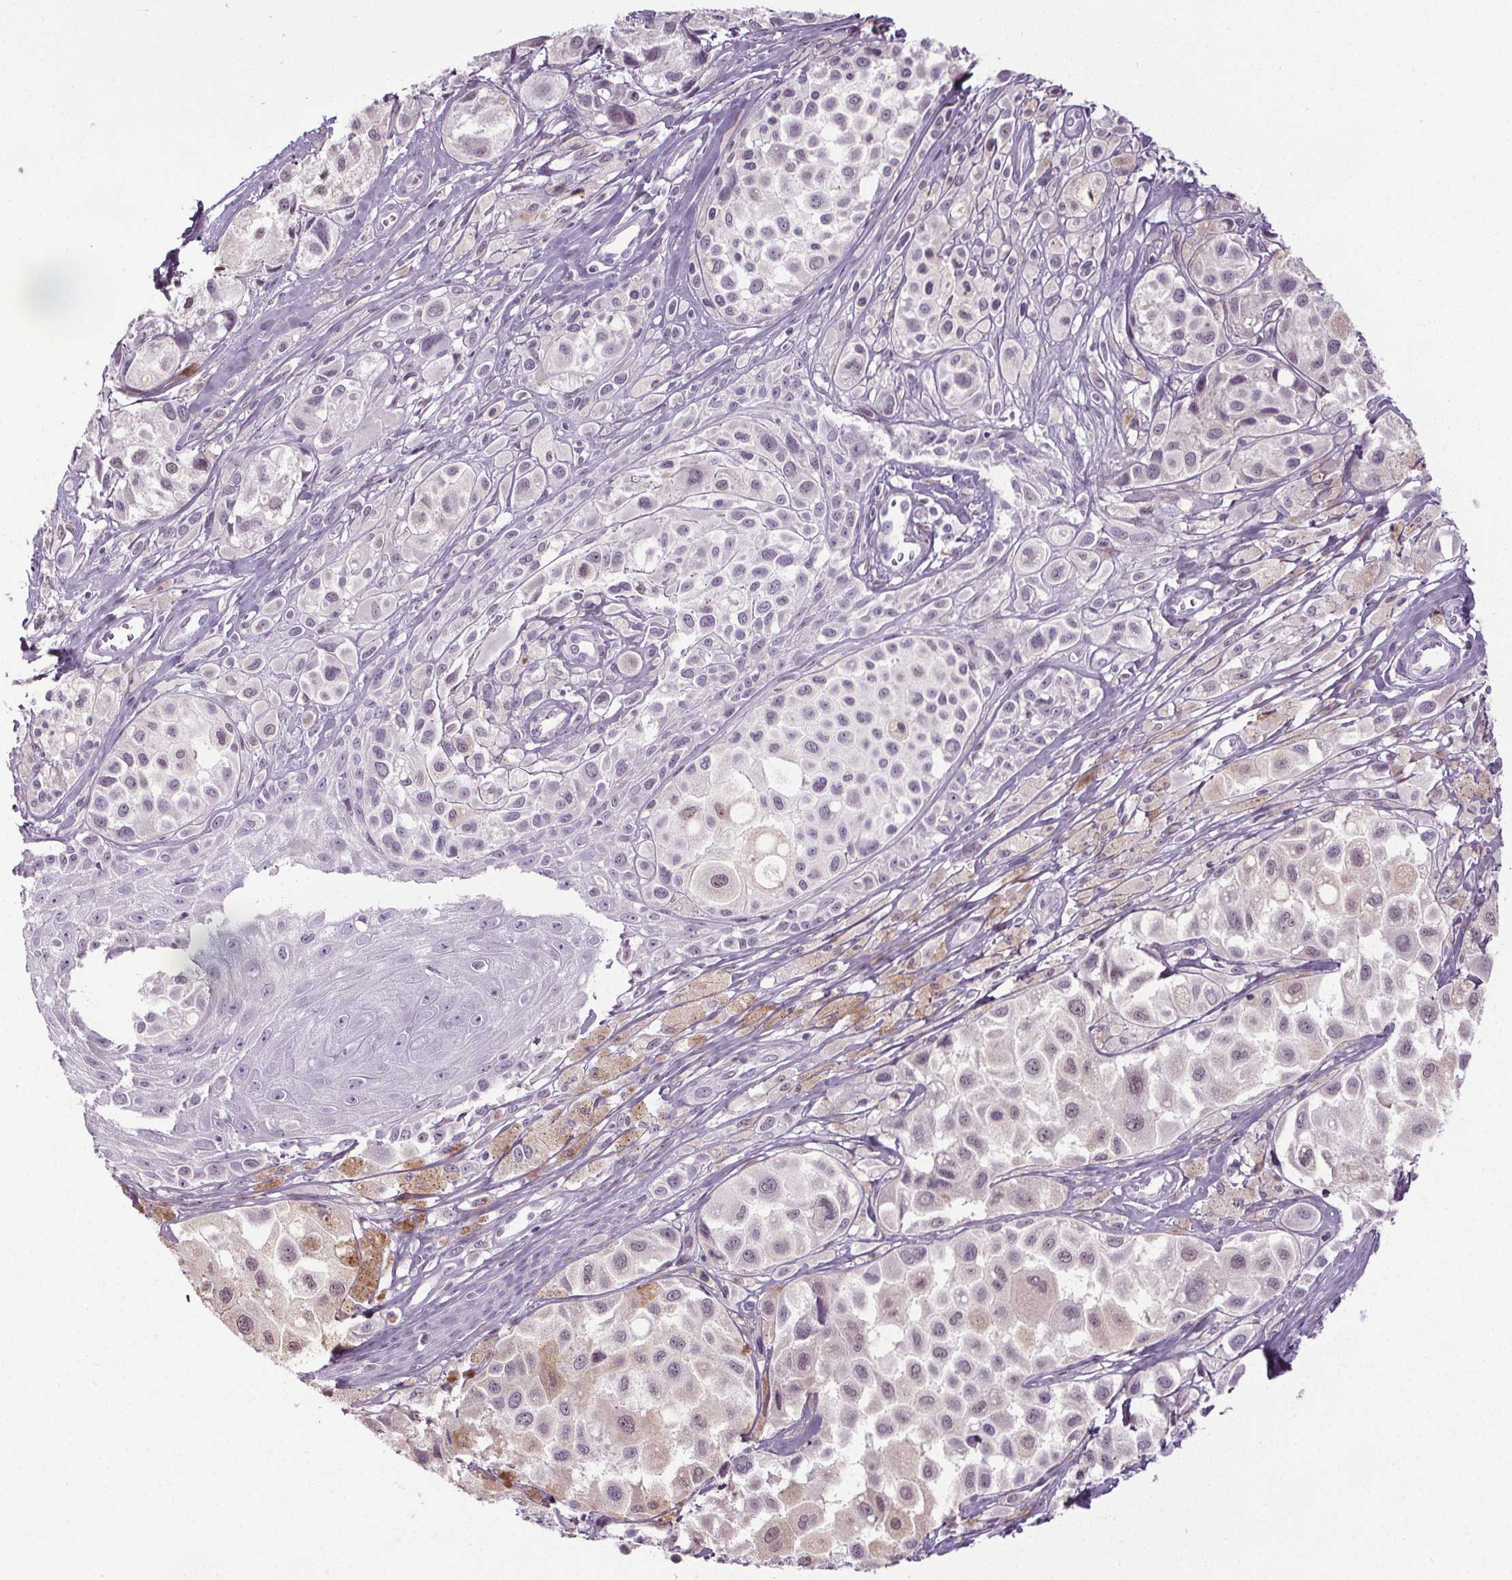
{"staining": {"intensity": "negative", "quantity": "none", "location": "none"}, "tissue": "melanoma", "cell_type": "Tumor cells", "image_type": "cancer", "snomed": [{"axis": "morphology", "description": "Malignant melanoma, NOS"}, {"axis": "topography", "description": "Skin"}], "caption": "Tumor cells are negative for brown protein staining in malignant melanoma. (DAB IHC, high magnification).", "gene": "TMEM240", "patient": {"sex": "male", "age": 77}}